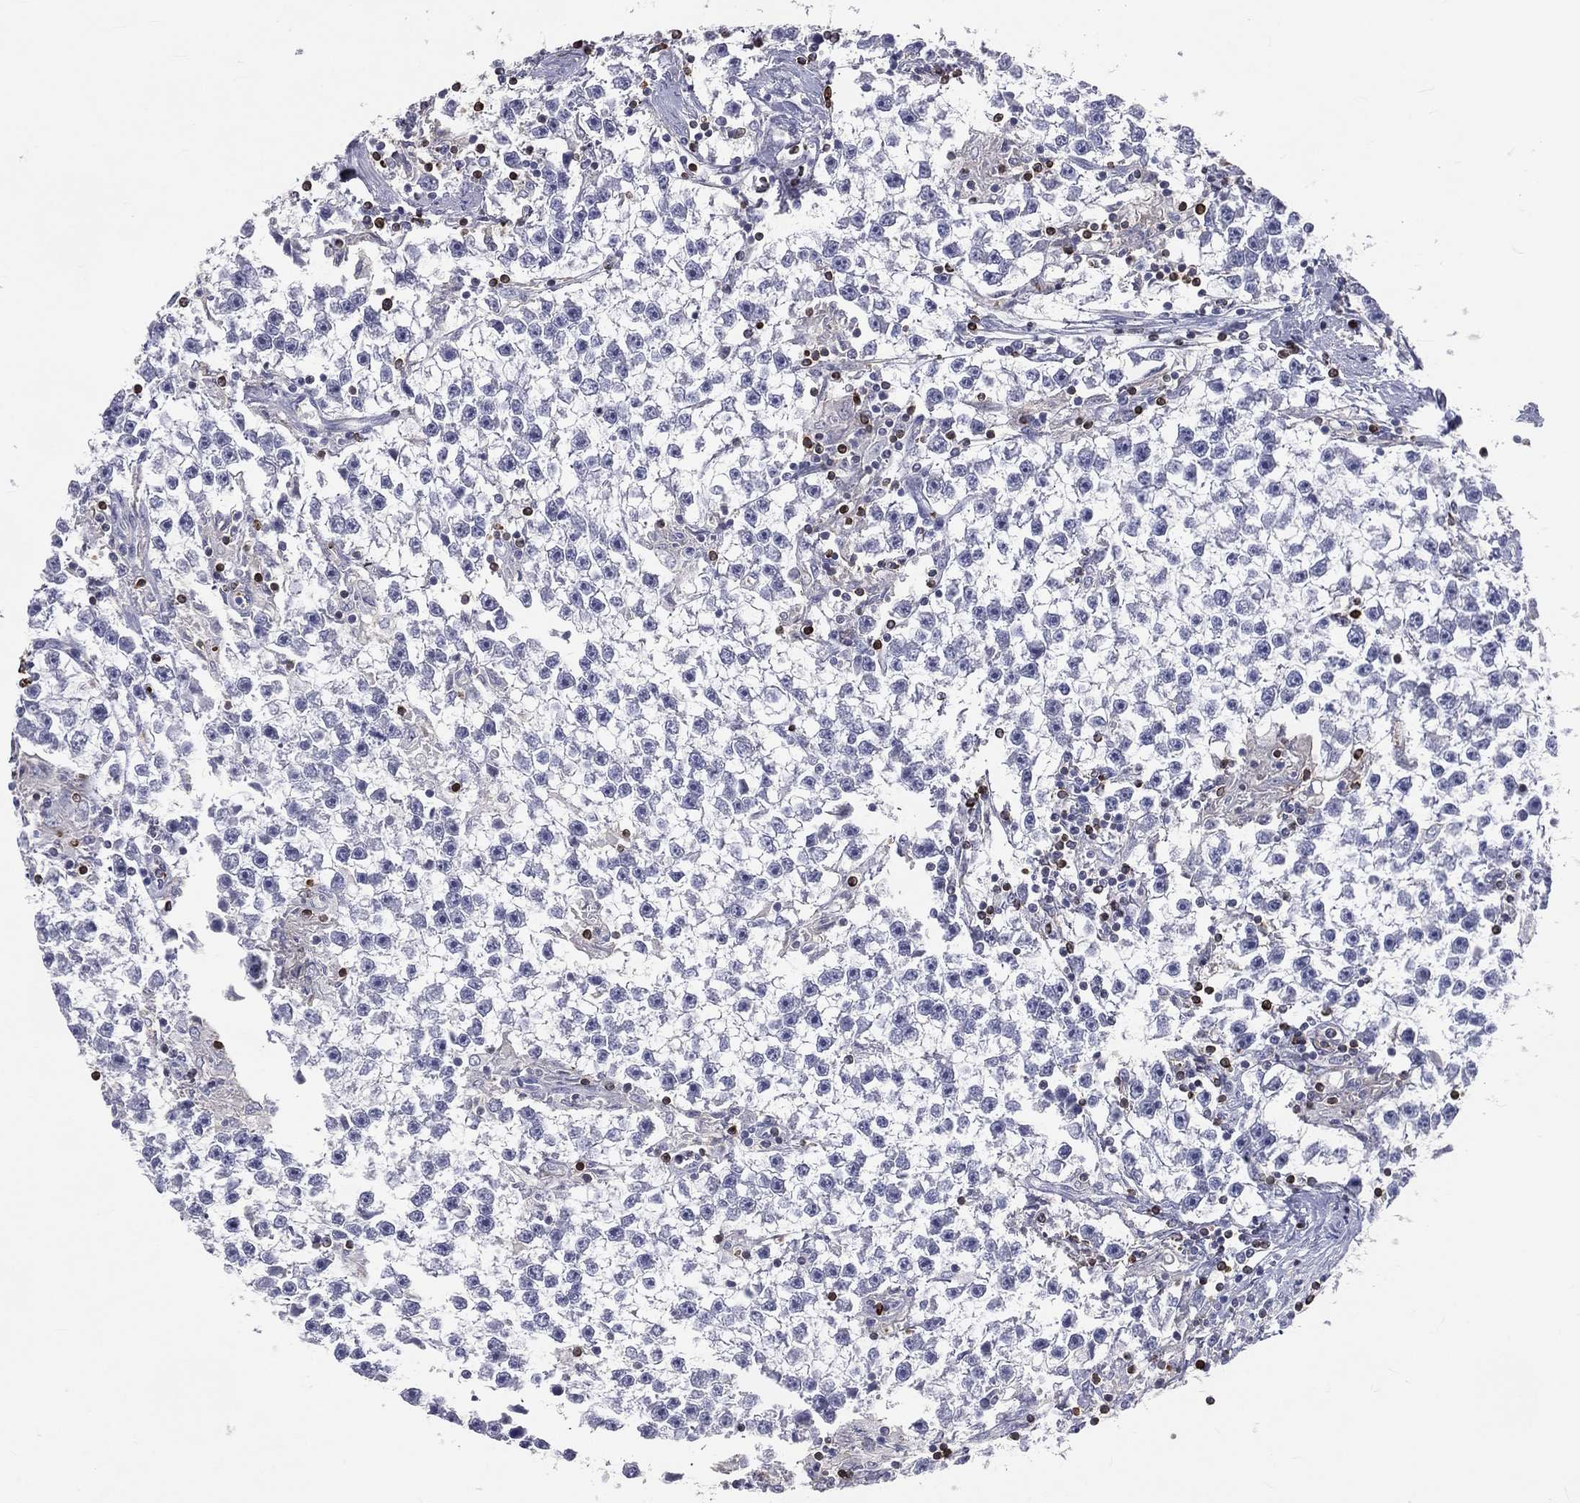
{"staining": {"intensity": "negative", "quantity": "none", "location": "none"}, "tissue": "testis cancer", "cell_type": "Tumor cells", "image_type": "cancer", "snomed": [{"axis": "morphology", "description": "Seminoma, NOS"}, {"axis": "topography", "description": "Testis"}], "caption": "High magnification brightfield microscopy of testis cancer stained with DAB (3,3'-diaminobenzidine) (brown) and counterstained with hematoxylin (blue): tumor cells show no significant positivity.", "gene": "CTSW", "patient": {"sex": "male", "age": 59}}